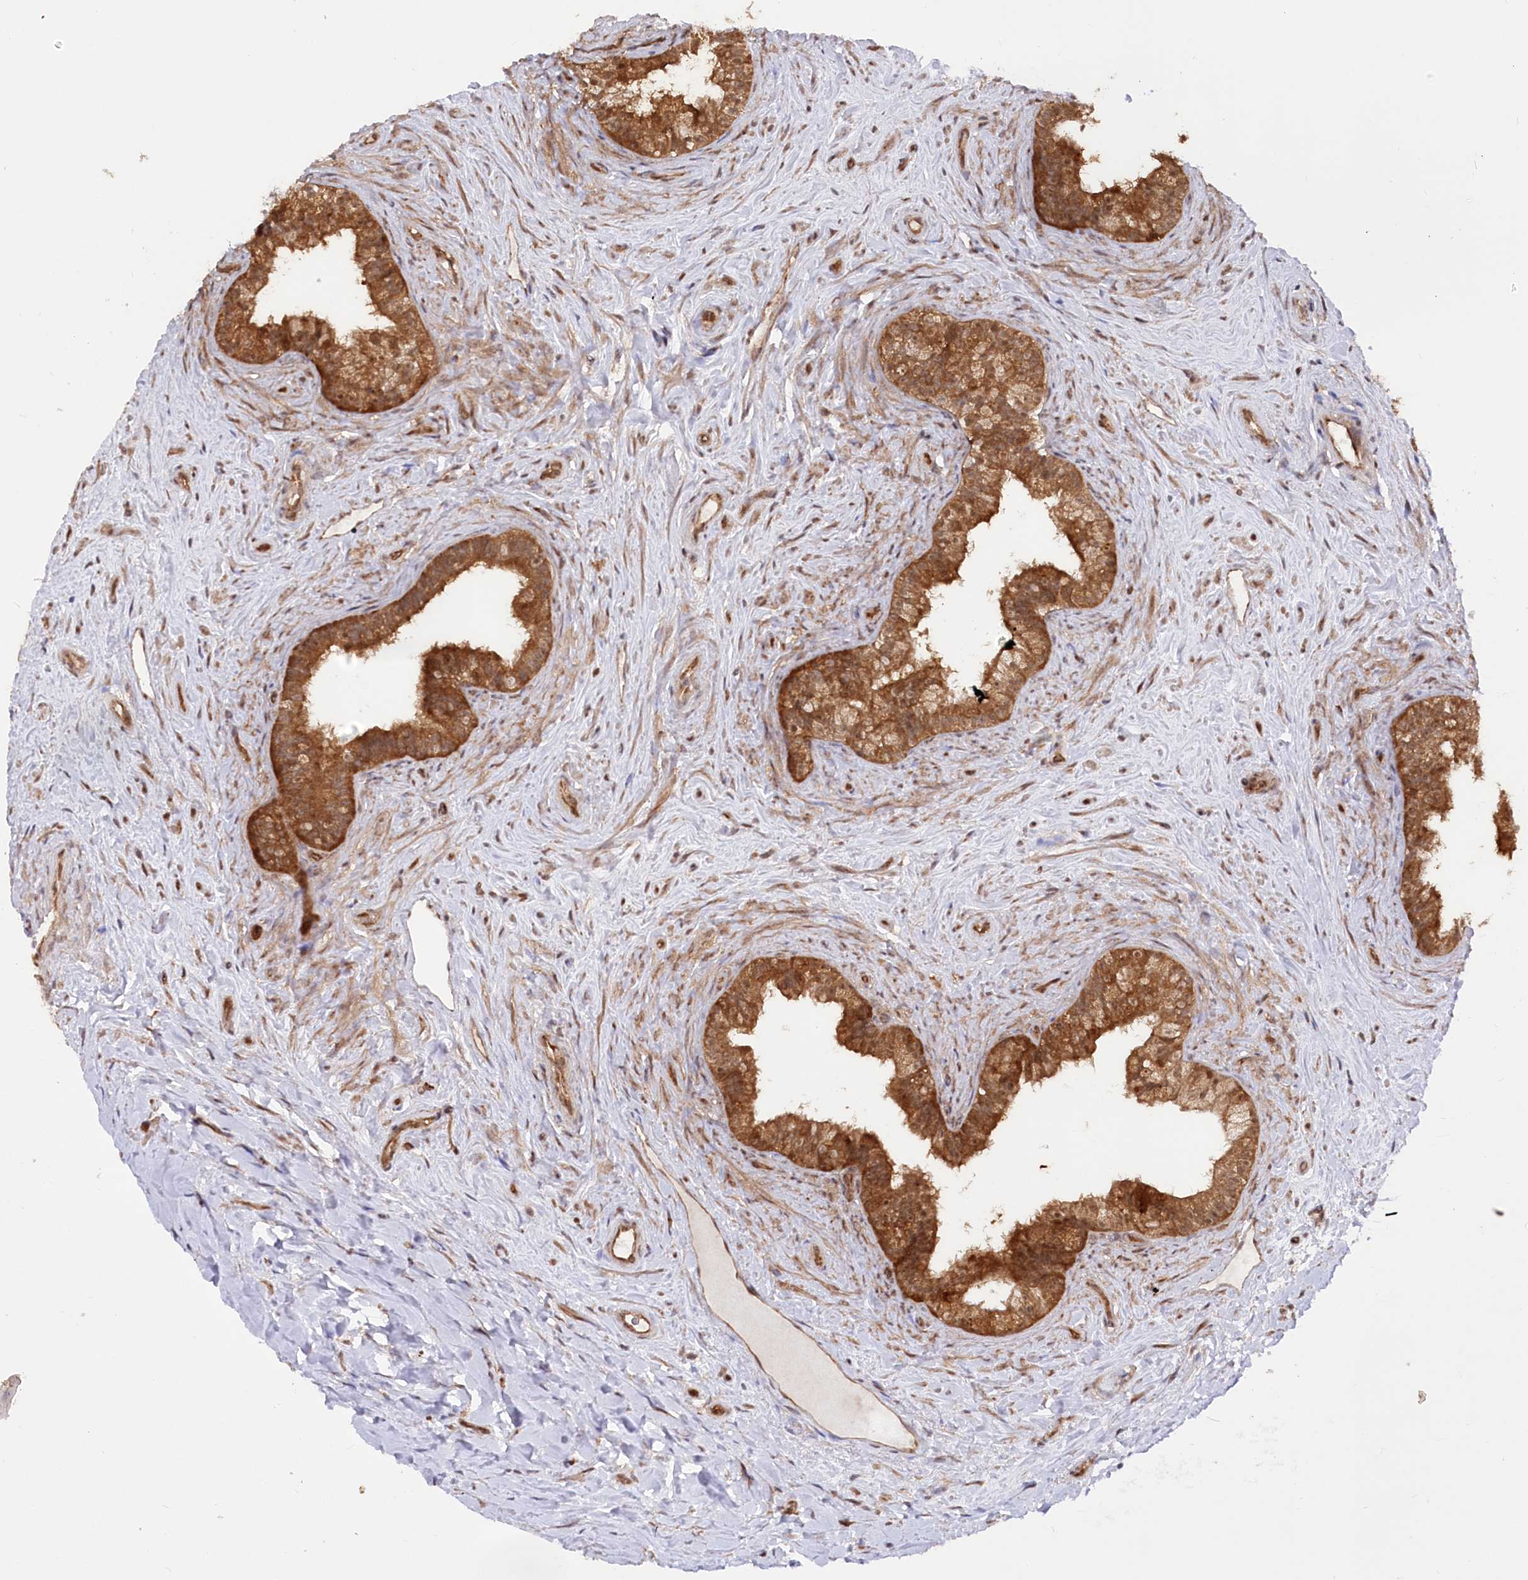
{"staining": {"intensity": "moderate", "quantity": ">75%", "location": "cytoplasmic/membranous,nuclear"}, "tissue": "epididymis", "cell_type": "Glandular cells", "image_type": "normal", "snomed": [{"axis": "morphology", "description": "Normal tissue, NOS"}, {"axis": "topography", "description": "Epididymis"}], "caption": "Immunohistochemical staining of unremarkable human epididymis exhibits medium levels of moderate cytoplasmic/membranous,nuclear expression in about >75% of glandular cells.", "gene": "PSMA1", "patient": {"sex": "male", "age": 84}}